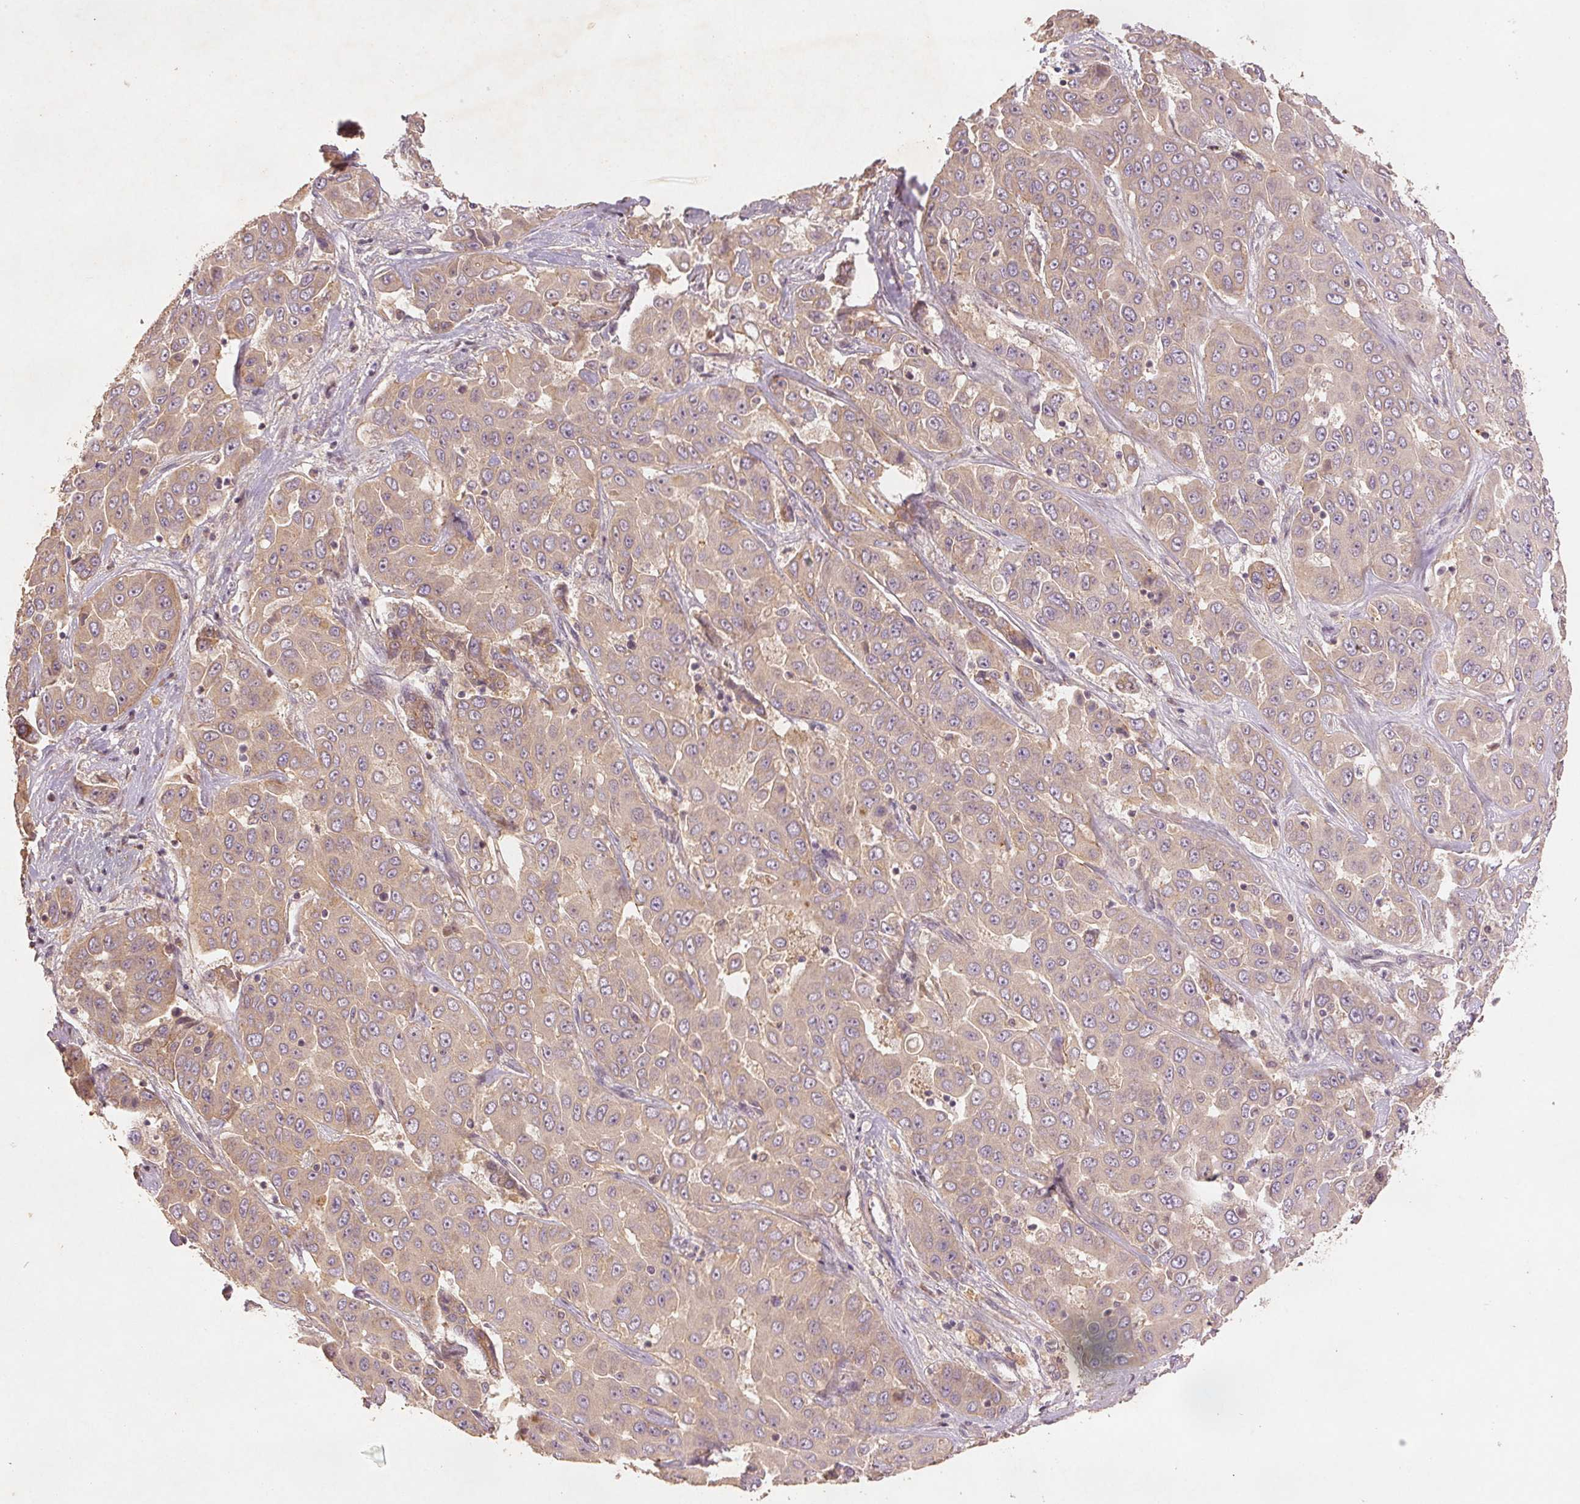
{"staining": {"intensity": "weak", "quantity": ">75%", "location": "cytoplasmic/membranous"}, "tissue": "liver cancer", "cell_type": "Tumor cells", "image_type": "cancer", "snomed": [{"axis": "morphology", "description": "Cholangiocarcinoma"}, {"axis": "topography", "description": "Liver"}], "caption": "Protein staining of liver cholangiocarcinoma tissue reveals weak cytoplasmic/membranous expression in about >75% of tumor cells.", "gene": "YIF1B", "patient": {"sex": "female", "age": 52}}